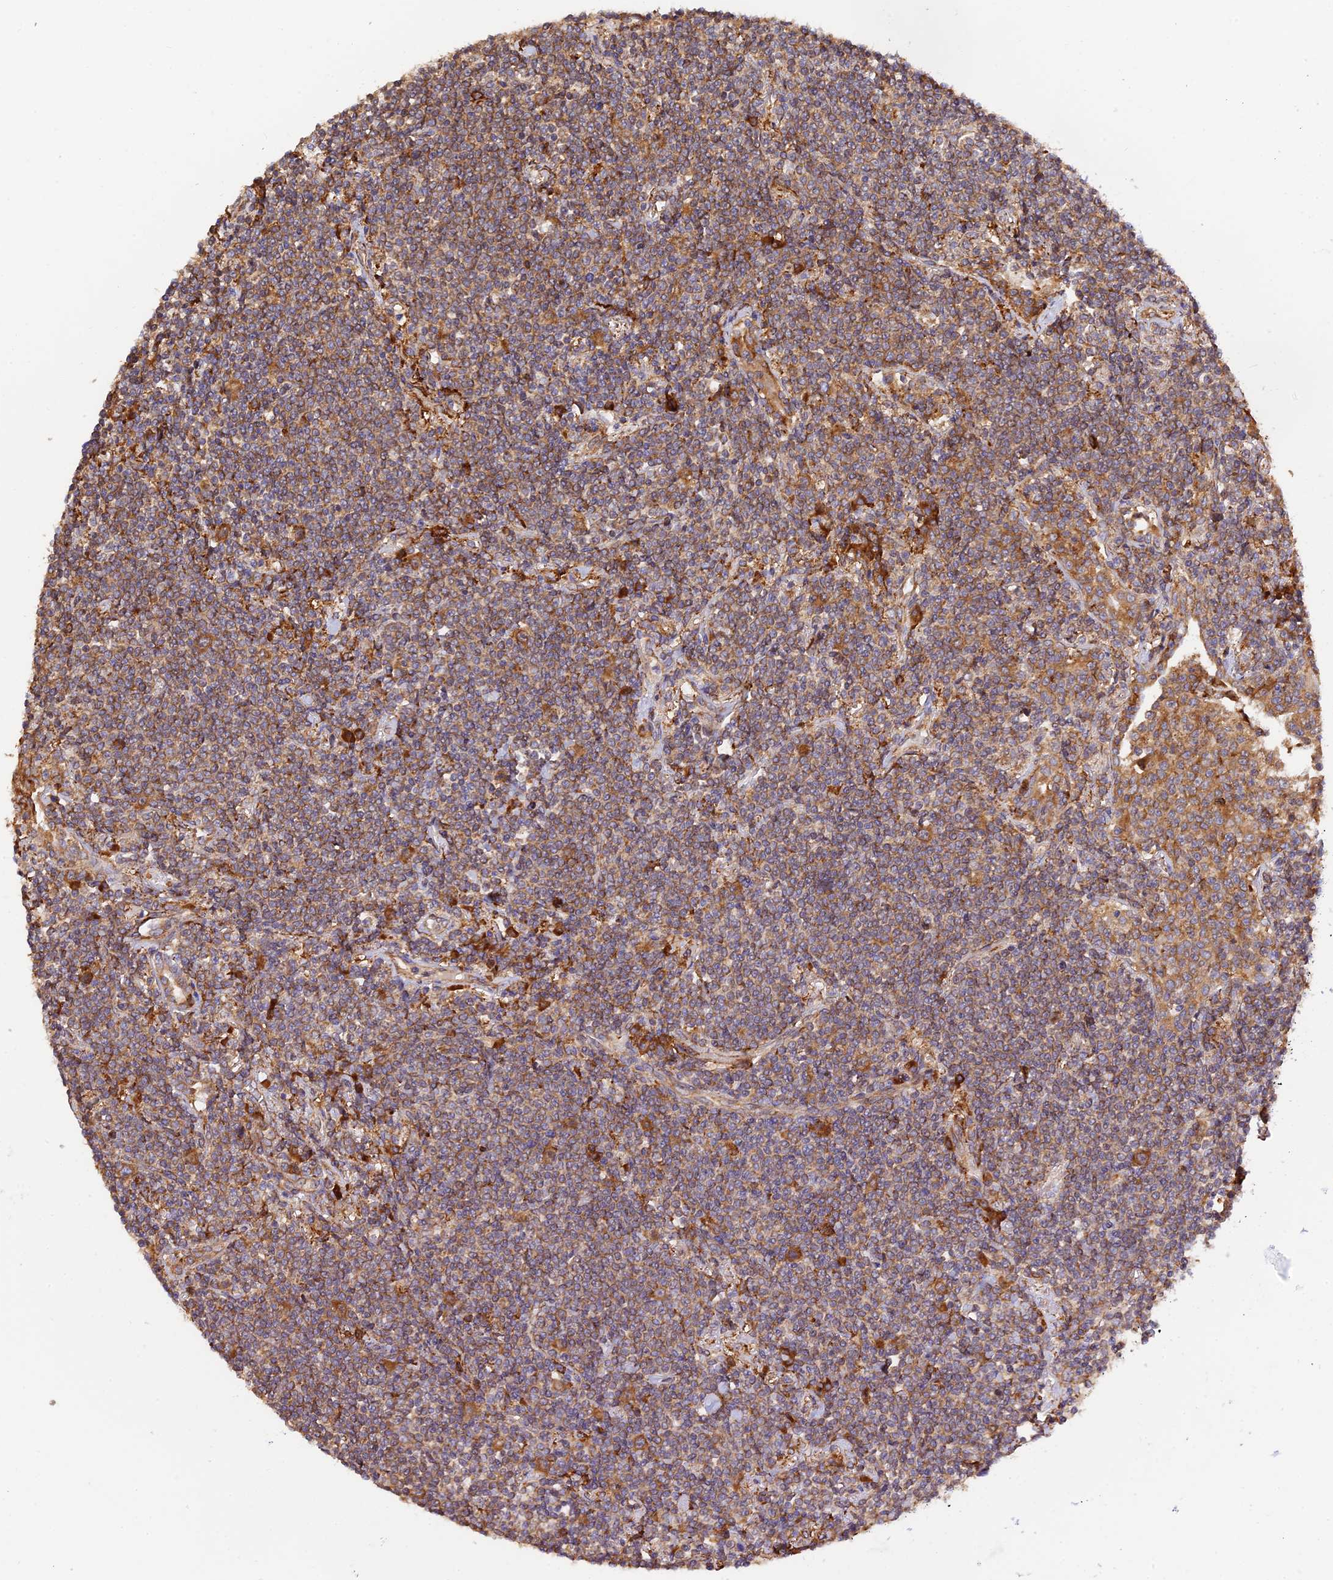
{"staining": {"intensity": "moderate", "quantity": "25%-75%", "location": "cytoplasmic/membranous"}, "tissue": "lymphoma", "cell_type": "Tumor cells", "image_type": "cancer", "snomed": [{"axis": "morphology", "description": "Malignant lymphoma, non-Hodgkin's type, Low grade"}, {"axis": "topography", "description": "Lung"}], "caption": "A high-resolution photomicrograph shows IHC staining of lymphoma, which reveals moderate cytoplasmic/membranous expression in about 25%-75% of tumor cells. (Brightfield microscopy of DAB IHC at high magnification).", "gene": "RPL5", "patient": {"sex": "female", "age": 71}}